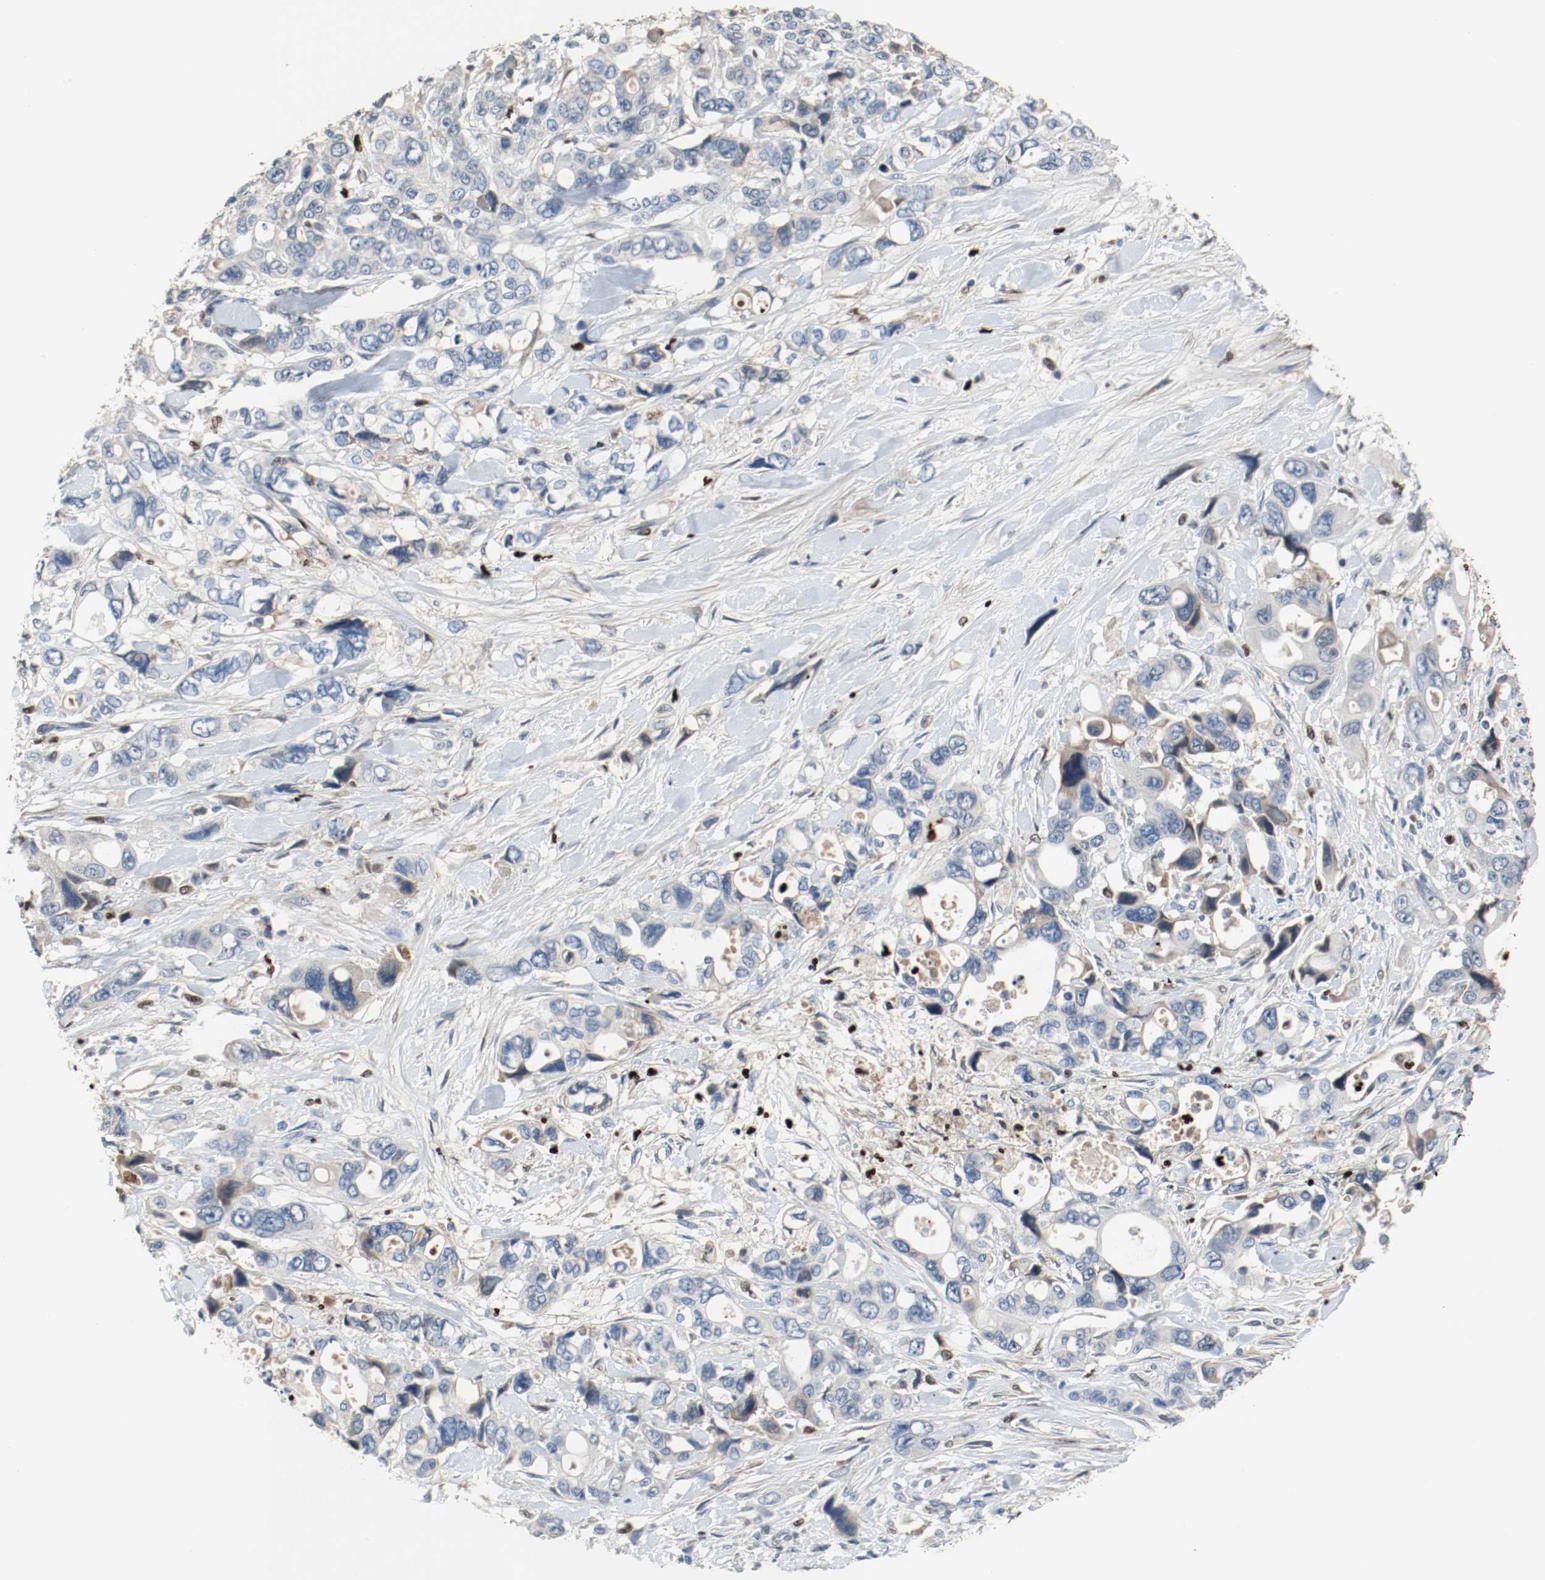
{"staining": {"intensity": "negative", "quantity": "none", "location": "none"}, "tissue": "pancreatic cancer", "cell_type": "Tumor cells", "image_type": "cancer", "snomed": [{"axis": "morphology", "description": "Adenocarcinoma, NOS"}, {"axis": "topography", "description": "Pancreas"}], "caption": "A micrograph of pancreatic cancer stained for a protein displays no brown staining in tumor cells.", "gene": "BLK", "patient": {"sex": "male", "age": 46}}